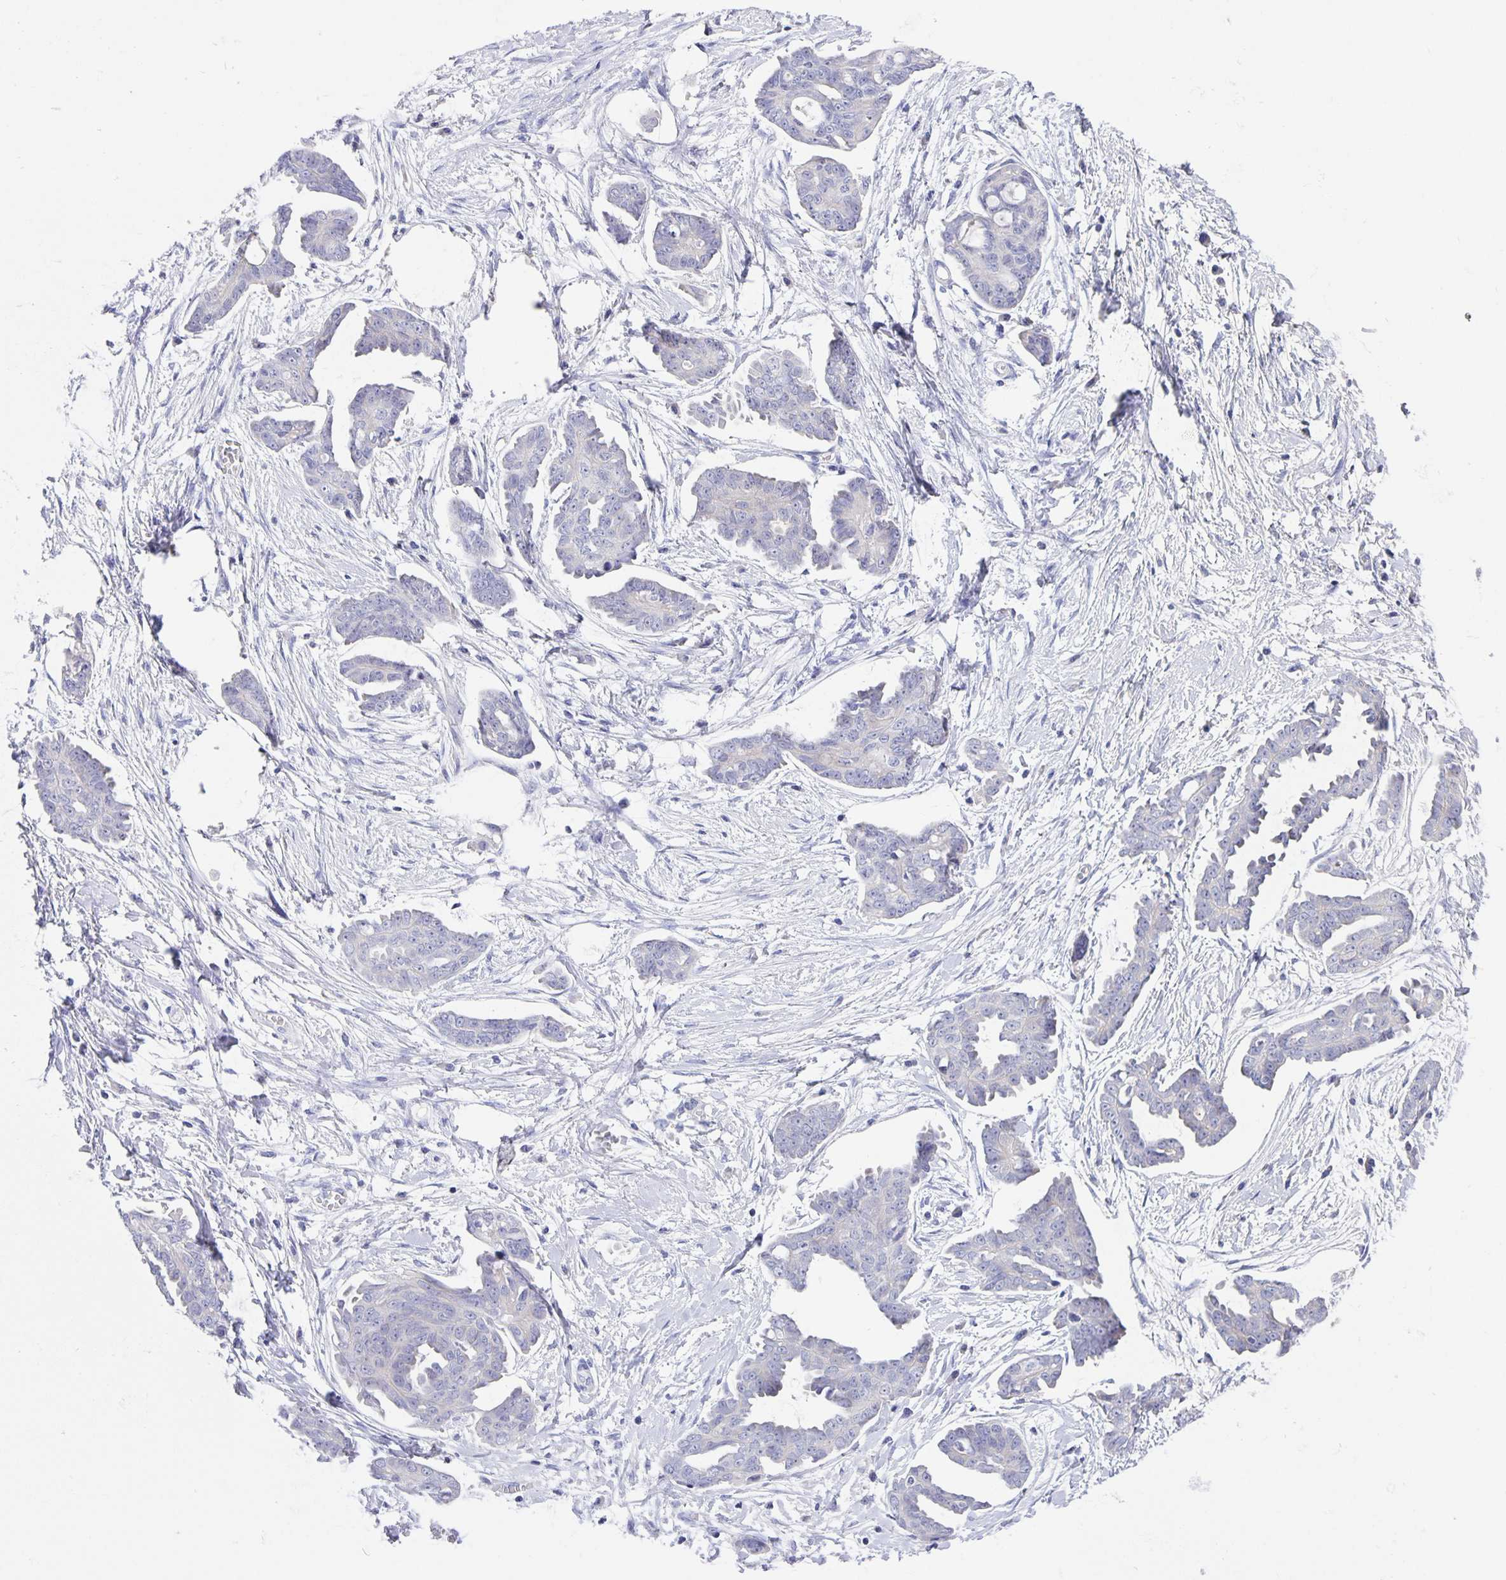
{"staining": {"intensity": "negative", "quantity": "none", "location": "none"}, "tissue": "ovarian cancer", "cell_type": "Tumor cells", "image_type": "cancer", "snomed": [{"axis": "morphology", "description": "Cystadenocarcinoma, serous, NOS"}, {"axis": "topography", "description": "Ovary"}], "caption": "Immunohistochemistry (IHC) of ovarian serous cystadenocarcinoma shows no positivity in tumor cells. (Immunohistochemistry, brightfield microscopy, high magnification).", "gene": "ERMN", "patient": {"sex": "female", "age": 71}}